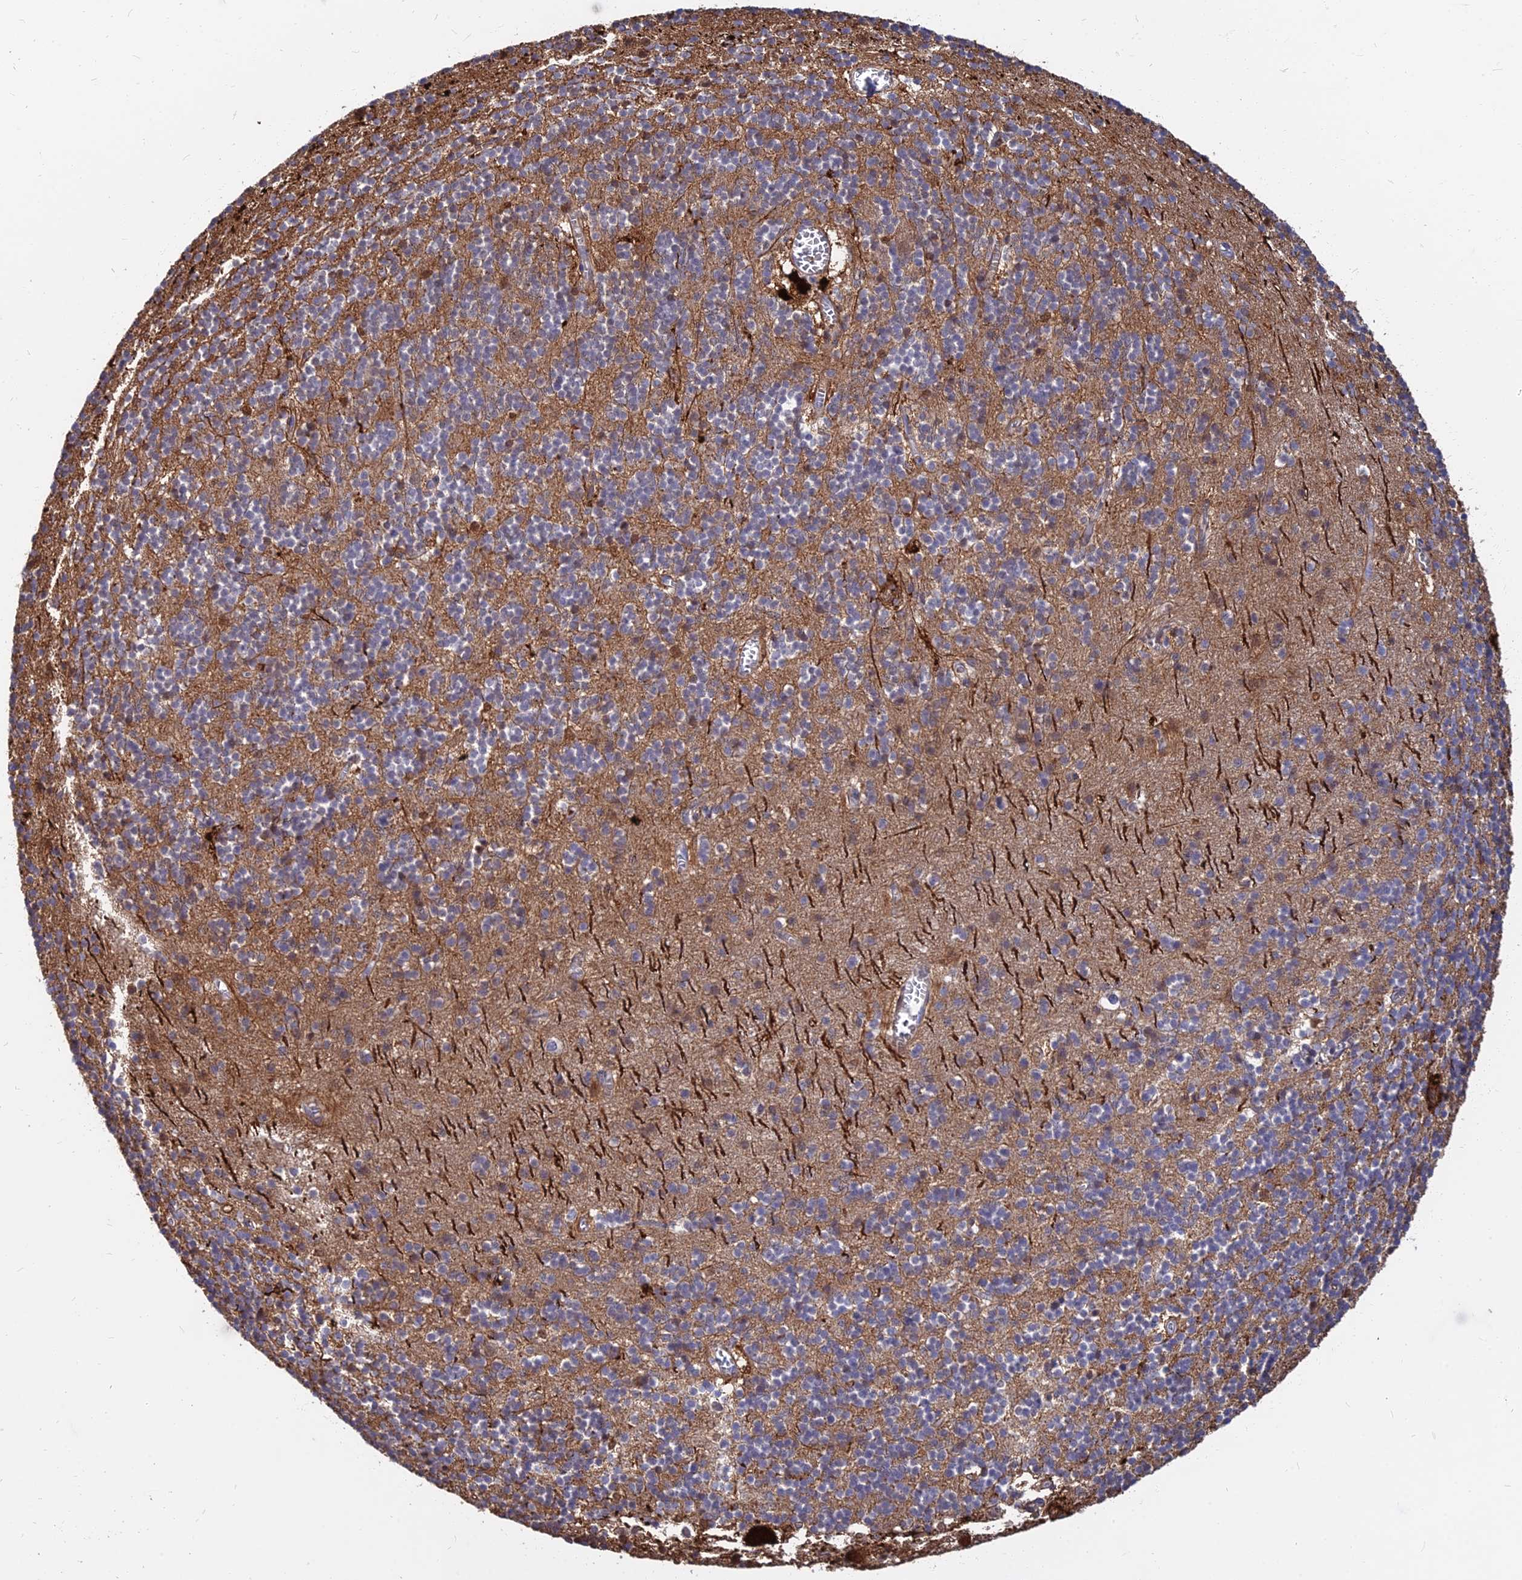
{"staining": {"intensity": "weak", "quantity": "<25%", "location": "cytoplasmic/membranous"}, "tissue": "cerebellum", "cell_type": "Cells in granular layer", "image_type": "normal", "snomed": [{"axis": "morphology", "description": "Normal tissue, NOS"}, {"axis": "topography", "description": "Cerebellum"}], "caption": "This is a micrograph of immunohistochemistry (IHC) staining of benign cerebellum, which shows no staining in cells in granular layer. (DAB (3,3'-diaminobenzidine) immunohistochemistry with hematoxylin counter stain).", "gene": "B3GALT4", "patient": {"sex": "male", "age": 54}}